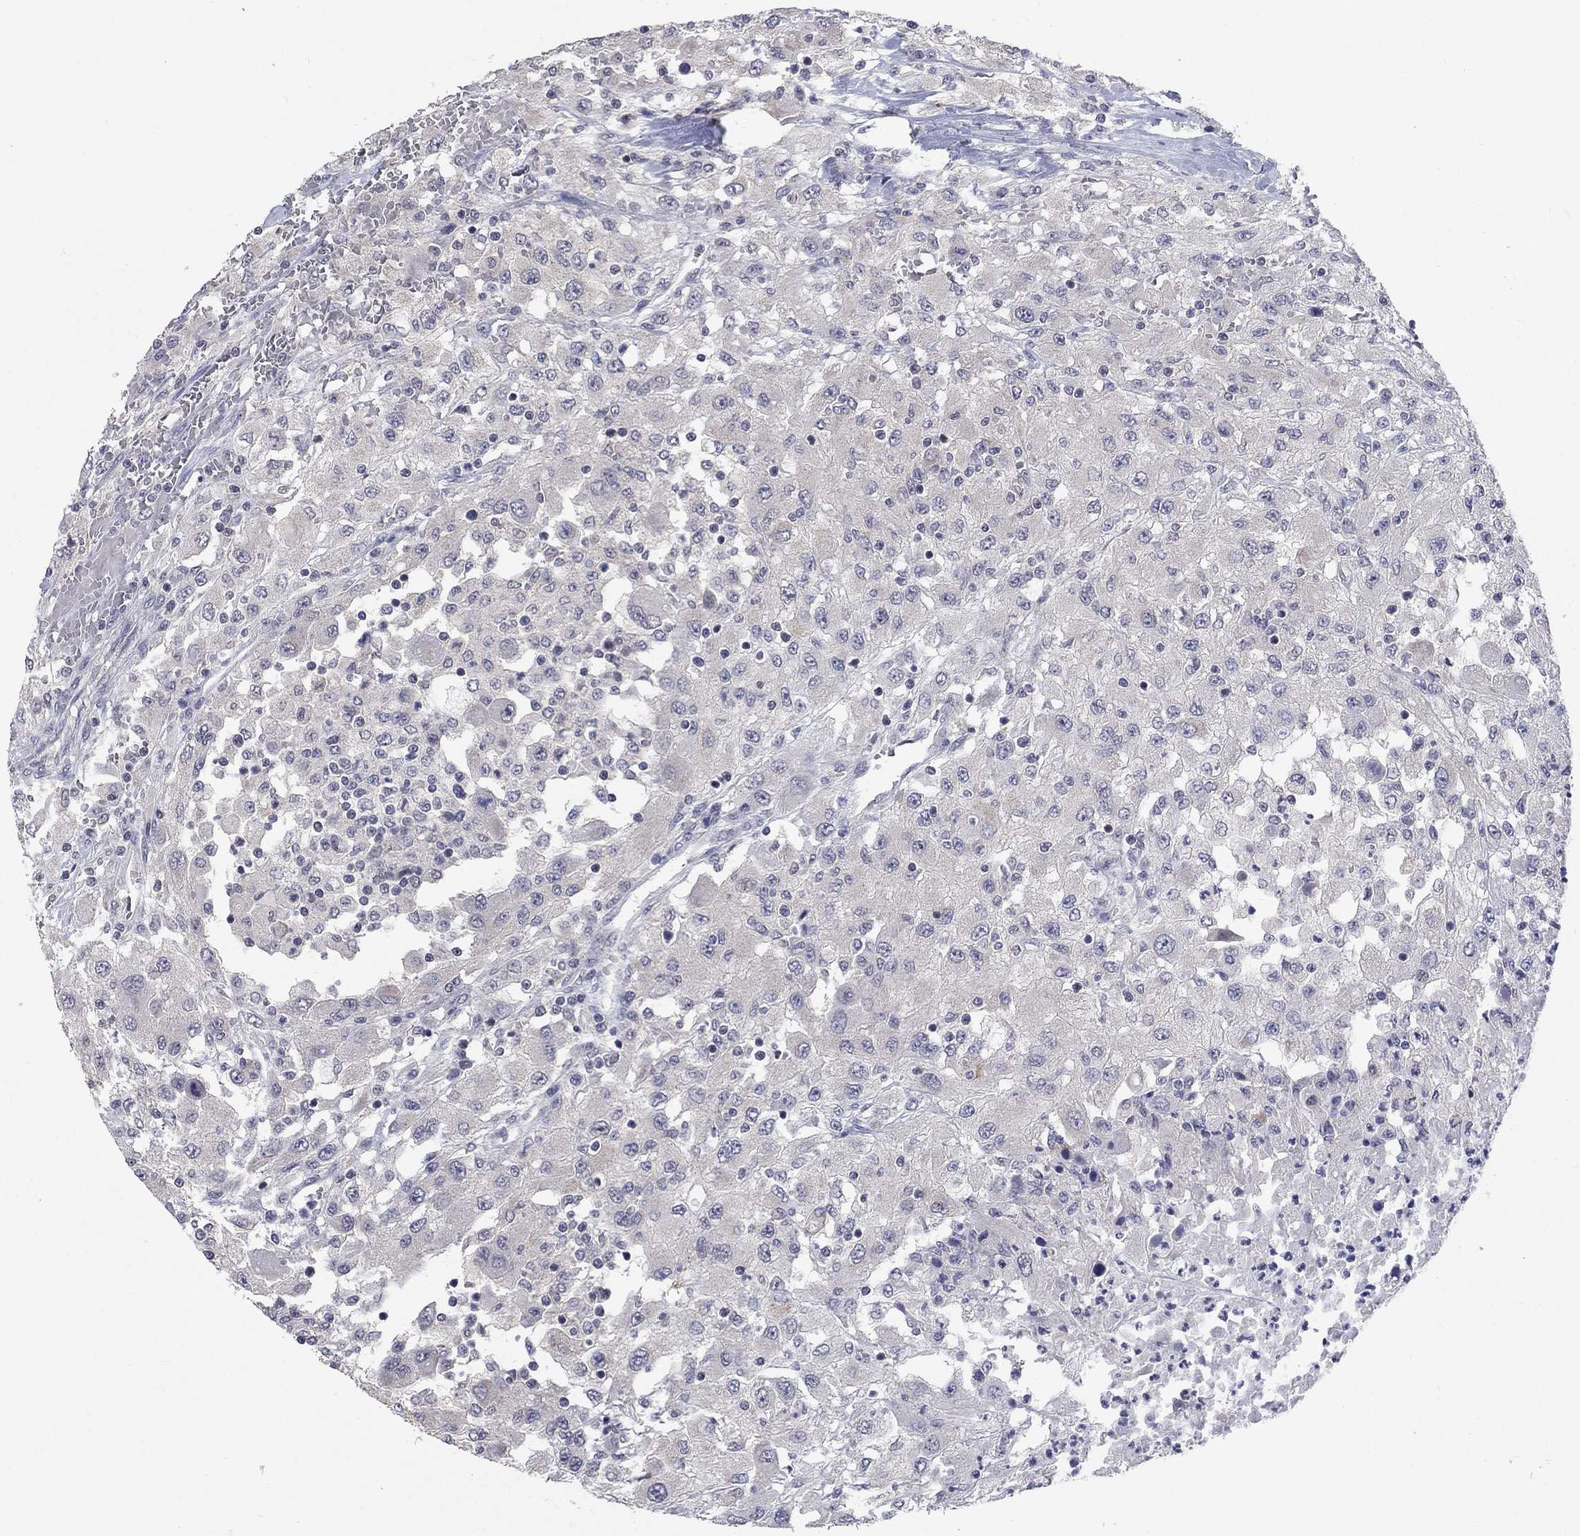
{"staining": {"intensity": "negative", "quantity": "none", "location": "none"}, "tissue": "renal cancer", "cell_type": "Tumor cells", "image_type": "cancer", "snomed": [{"axis": "morphology", "description": "Adenocarcinoma, NOS"}, {"axis": "topography", "description": "Kidney"}], "caption": "Immunohistochemistry (IHC) of renal cancer exhibits no positivity in tumor cells.", "gene": "SPATA33", "patient": {"sex": "female", "age": 67}}